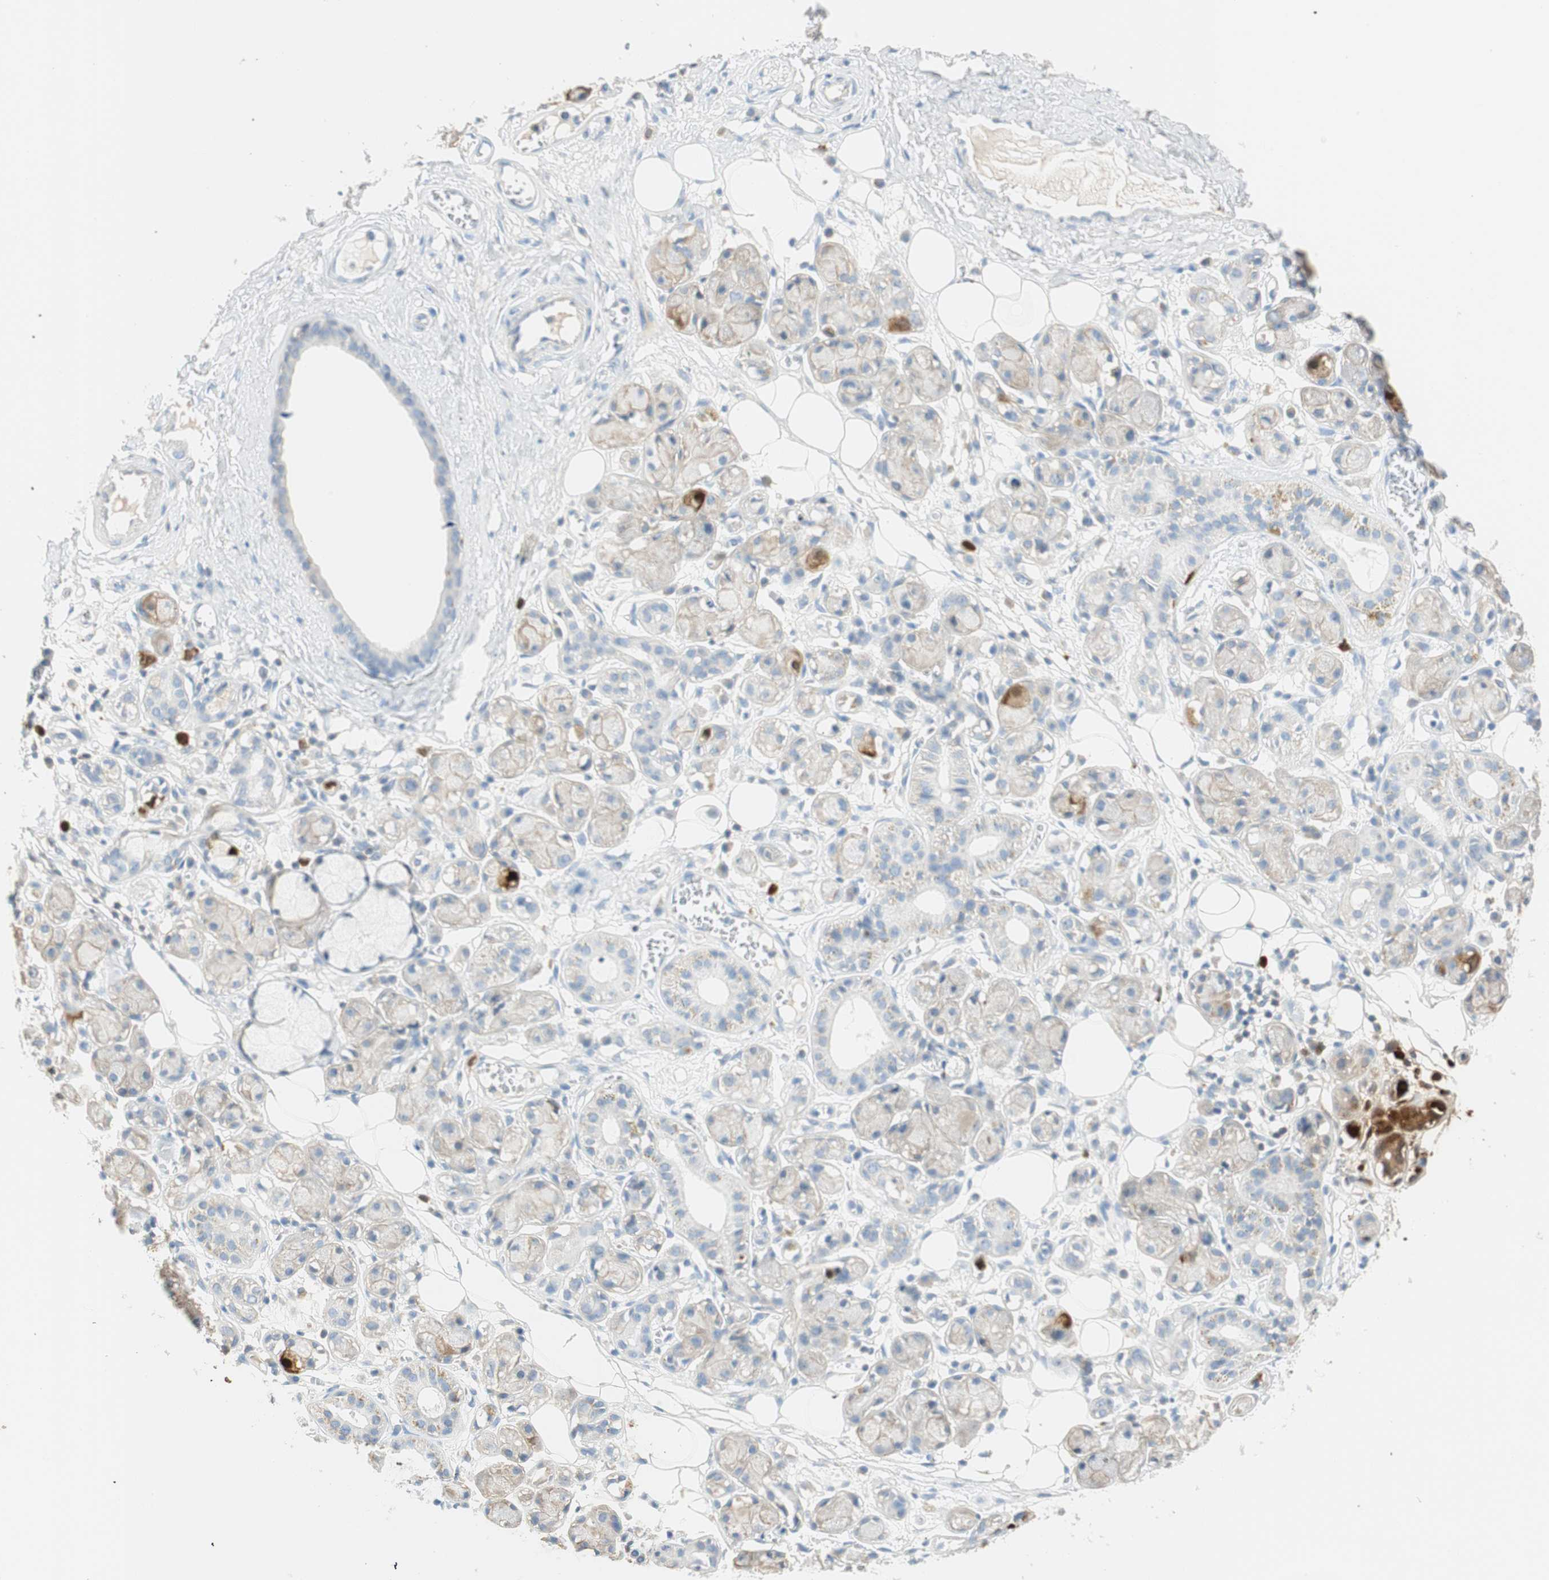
{"staining": {"intensity": "negative", "quantity": "none", "location": "none"}, "tissue": "adipose tissue", "cell_type": "Adipocytes", "image_type": "normal", "snomed": [{"axis": "morphology", "description": "Normal tissue, NOS"}, {"axis": "morphology", "description": "Inflammation, NOS"}, {"axis": "topography", "description": "Vascular tissue"}, {"axis": "topography", "description": "Salivary gland"}], "caption": "IHC photomicrograph of benign adipose tissue: human adipose tissue stained with DAB shows no significant protein expression in adipocytes. (Brightfield microscopy of DAB IHC at high magnification).", "gene": "PTTG1", "patient": {"sex": "female", "age": 75}}